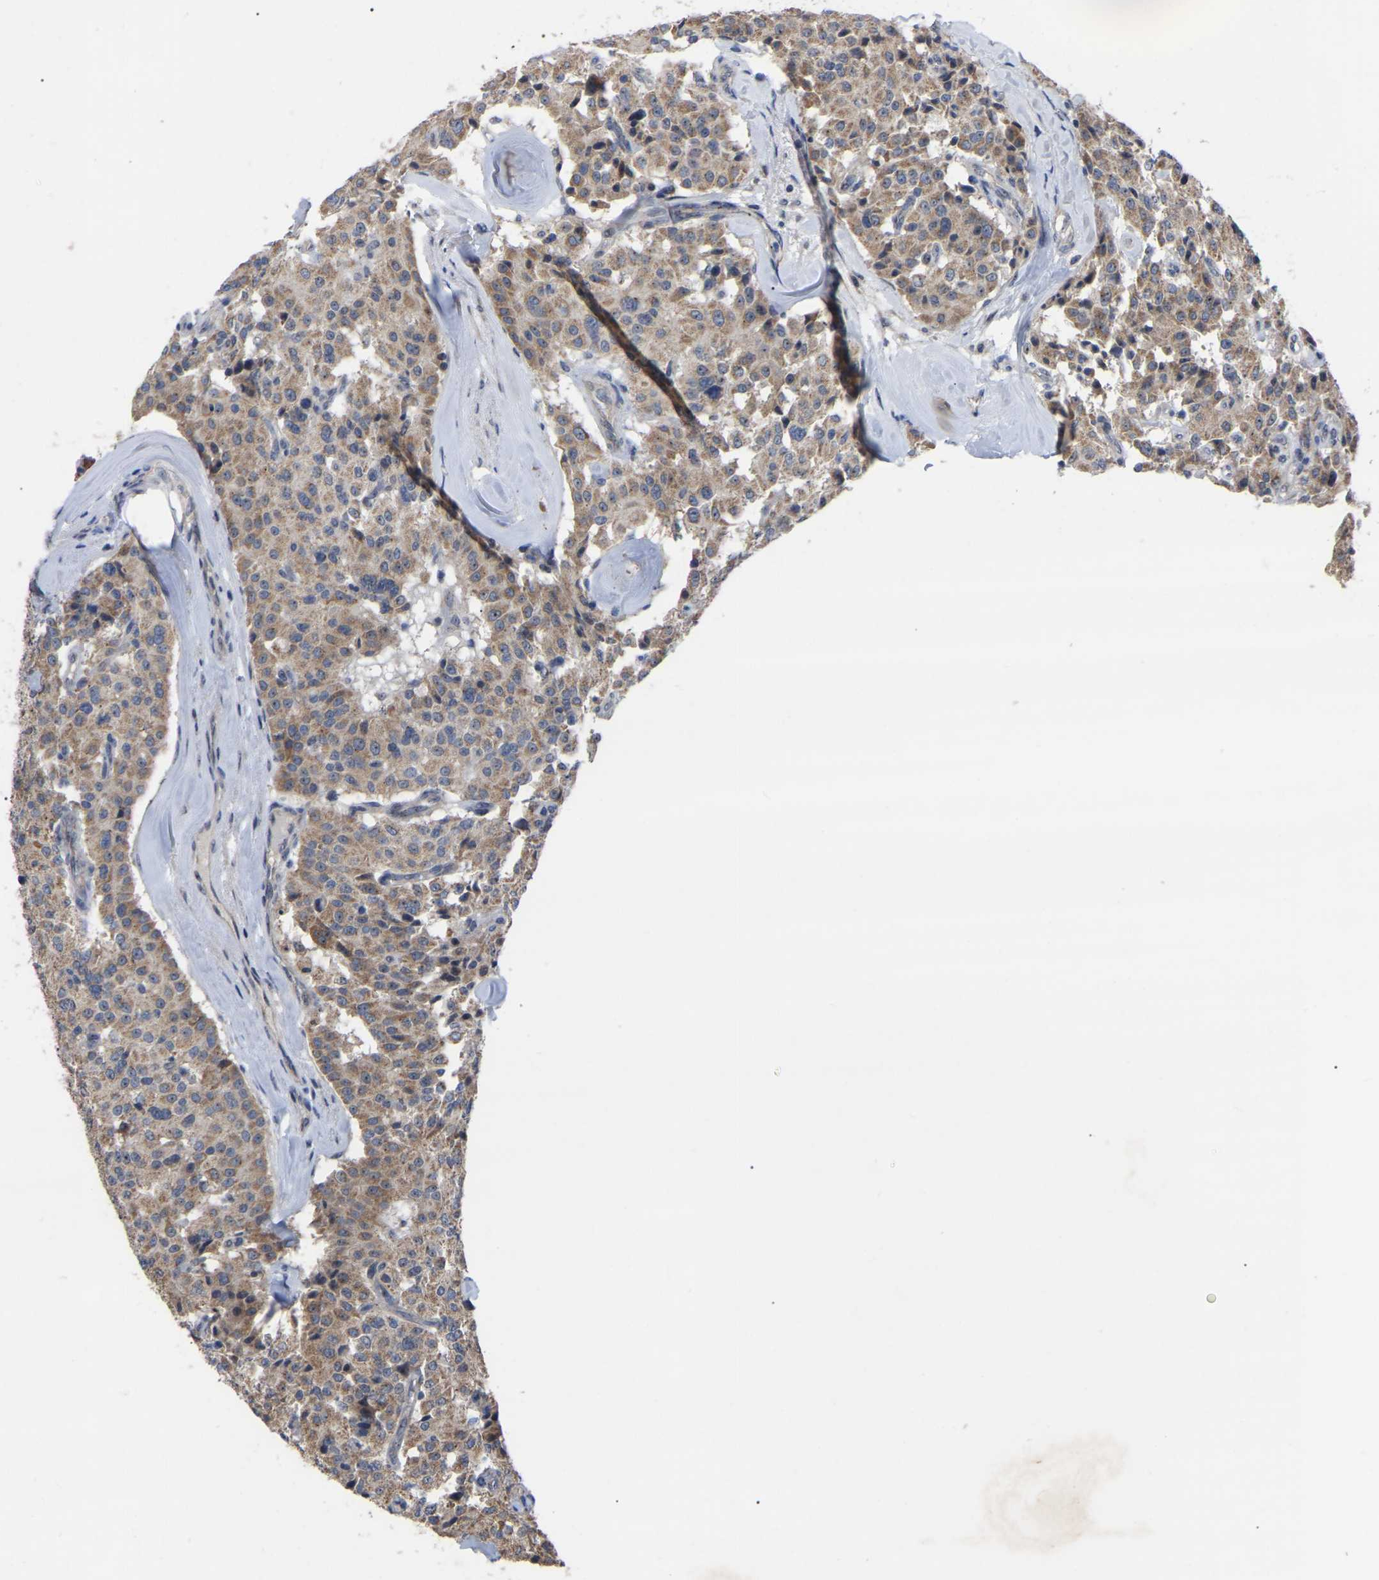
{"staining": {"intensity": "moderate", "quantity": ">75%", "location": "cytoplasmic/membranous"}, "tissue": "carcinoid", "cell_type": "Tumor cells", "image_type": "cancer", "snomed": [{"axis": "morphology", "description": "Carcinoid, malignant, NOS"}, {"axis": "topography", "description": "Lung"}], "caption": "Immunohistochemistry (IHC) photomicrograph of neoplastic tissue: human carcinoid (malignant) stained using immunohistochemistry (IHC) exhibits medium levels of moderate protein expression localized specifically in the cytoplasmic/membranous of tumor cells, appearing as a cytoplasmic/membranous brown color.", "gene": "NOP53", "patient": {"sex": "male", "age": 30}}